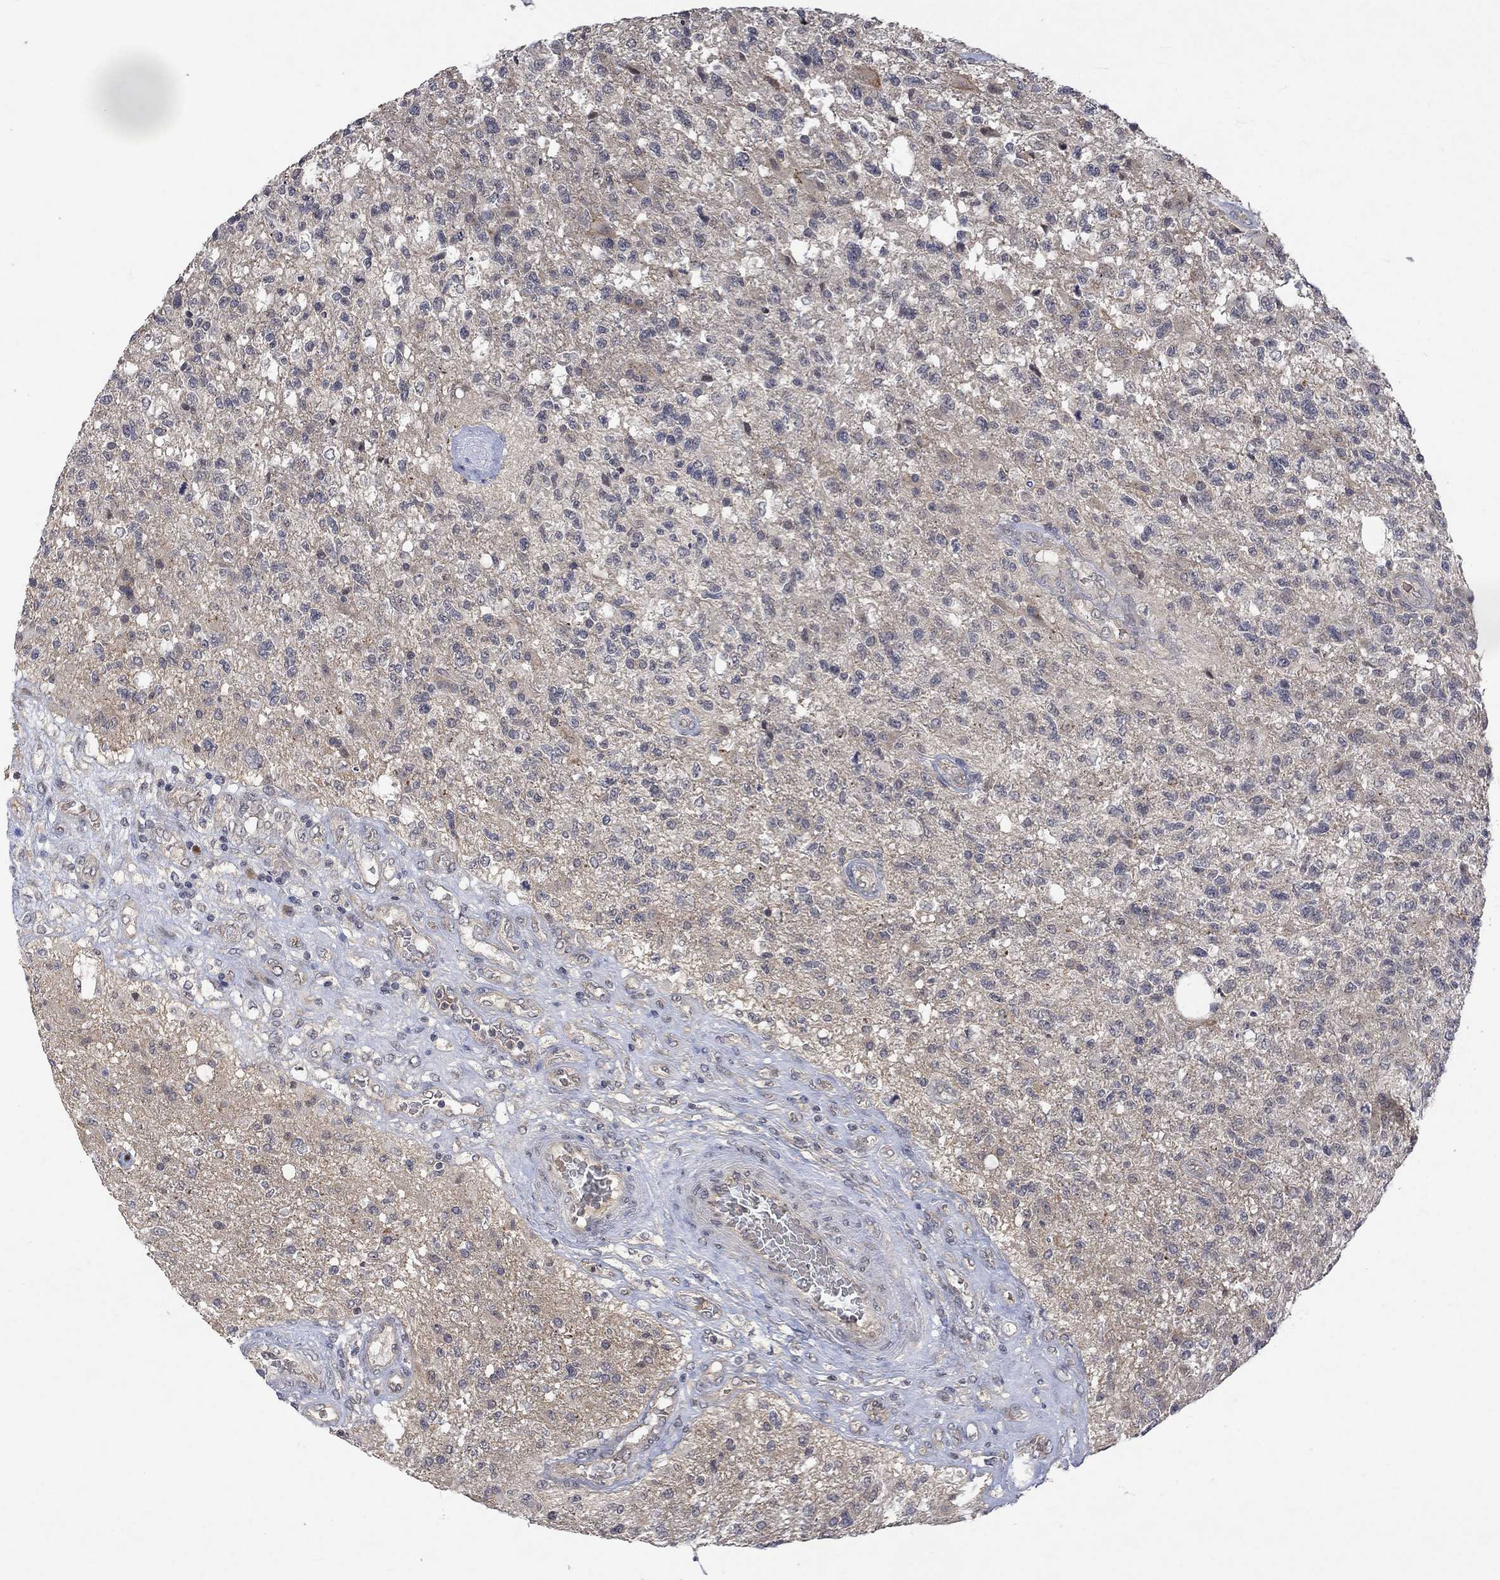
{"staining": {"intensity": "negative", "quantity": "none", "location": "none"}, "tissue": "glioma", "cell_type": "Tumor cells", "image_type": "cancer", "snomed": [{"axis": "morphology", "description": "Glioma, malignant, High grade"}, {"axis": "topography", "description": "Brain"}], "caption": "IHC of glioma reveals no staining in tumor cells. The staining was performed using DAB (3,3'-diaminobenzidine) to visualize the protein expression in brown, while the nuclei were stained in blue with hematoxylin (Magnification: 20x).", "gene": "GRIN2D", "patient": {"sex": "male", "age": 56}}